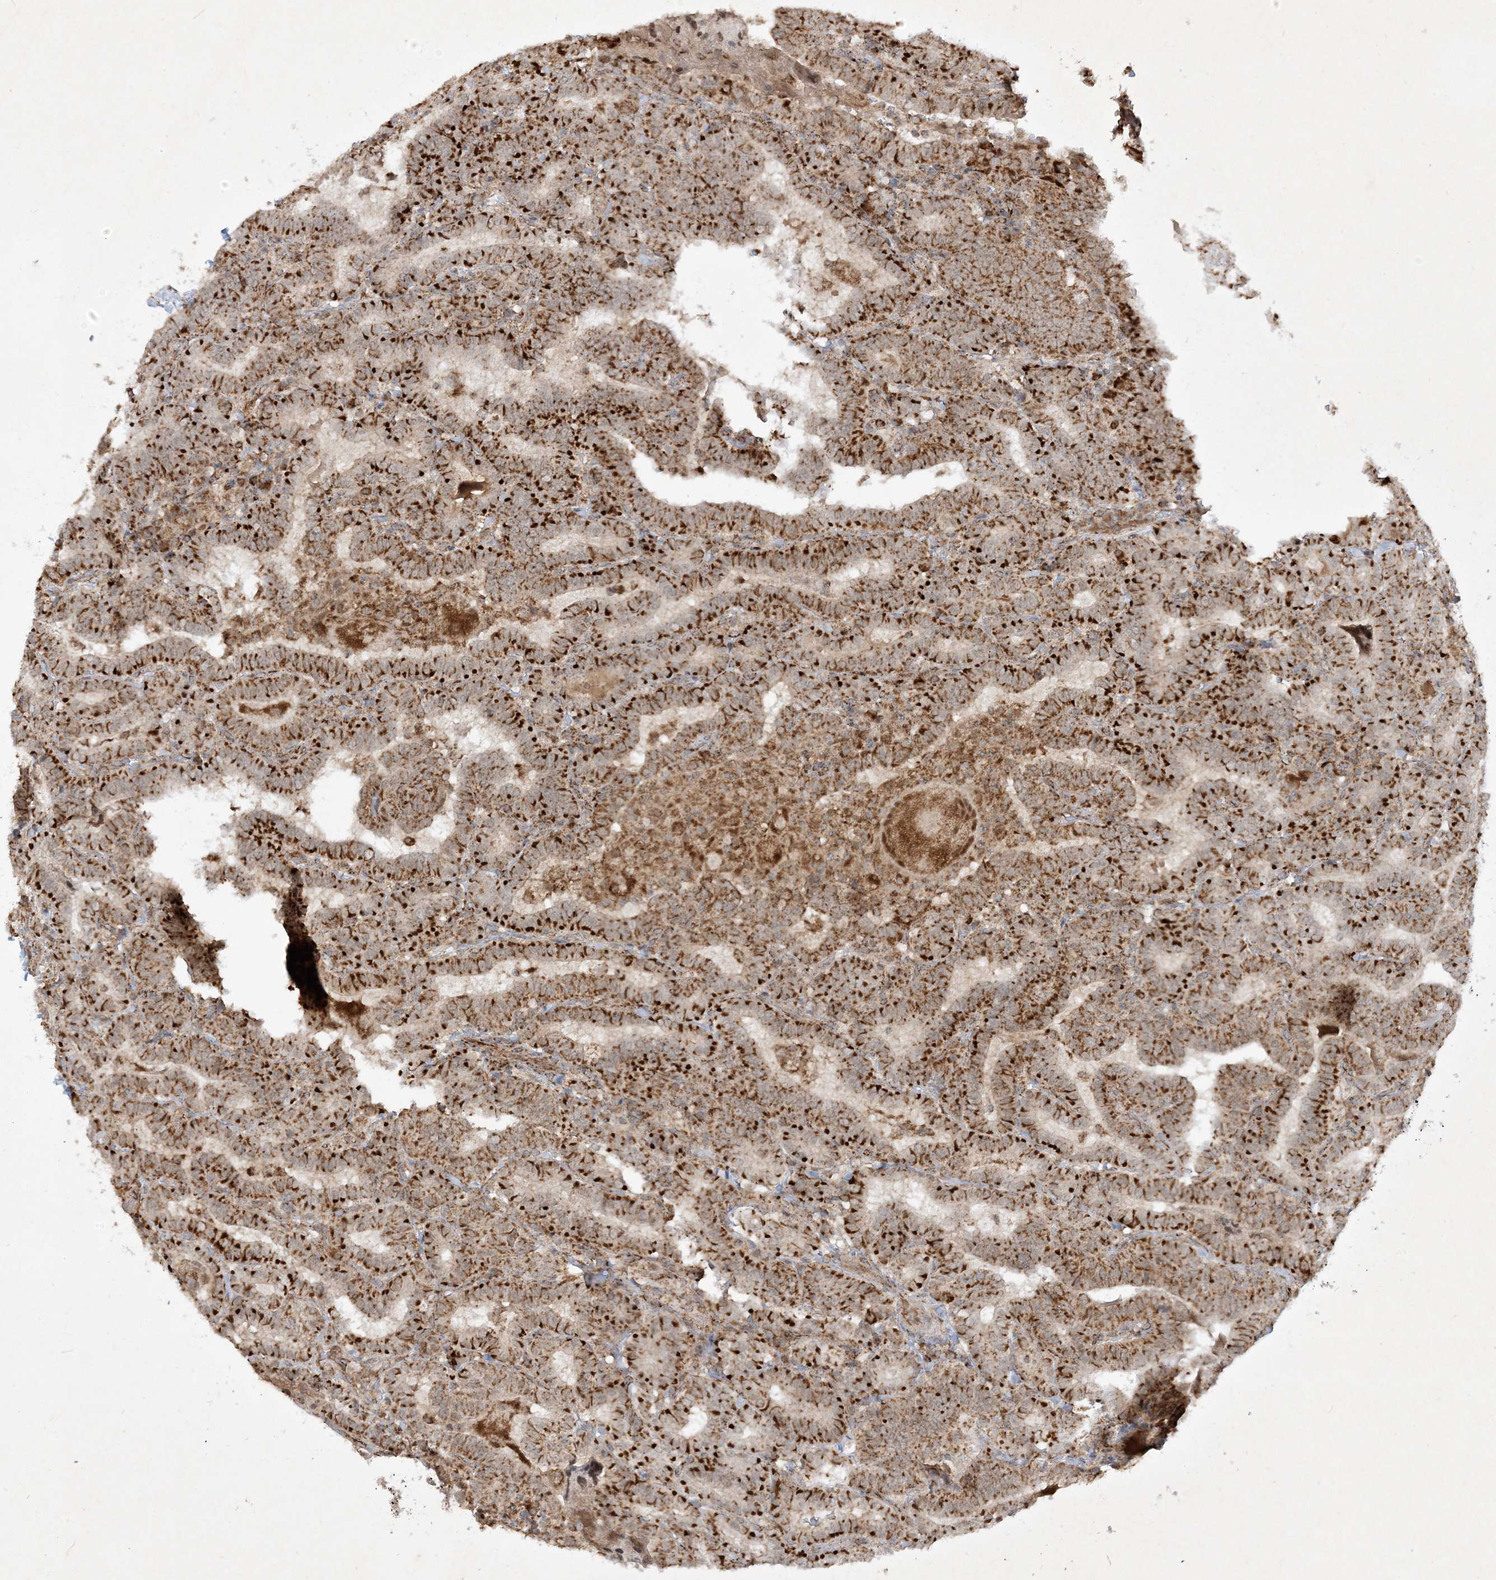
{"staining": {"intensity": "strong", "quantity": ">75%", "location": "cytoplasmic/membranous"}, "tissue": "thyroid cancer", "cell_type": "Tumor cells", "image_type": "cancer", "snomed": [{"axis": "morphology", "description": "Papillary adenocarcinoma, NOS"}, {"axis": "topography", "description": "Thyroid gland"}], "caption": "IHC of thyroid cancer reveals high levels of strong cytoplasmic/membranous positivity in approximately >75% of tumor cells.", "gene": "NDUFAF3", "patient": {"sex": "female", "age": 72}}